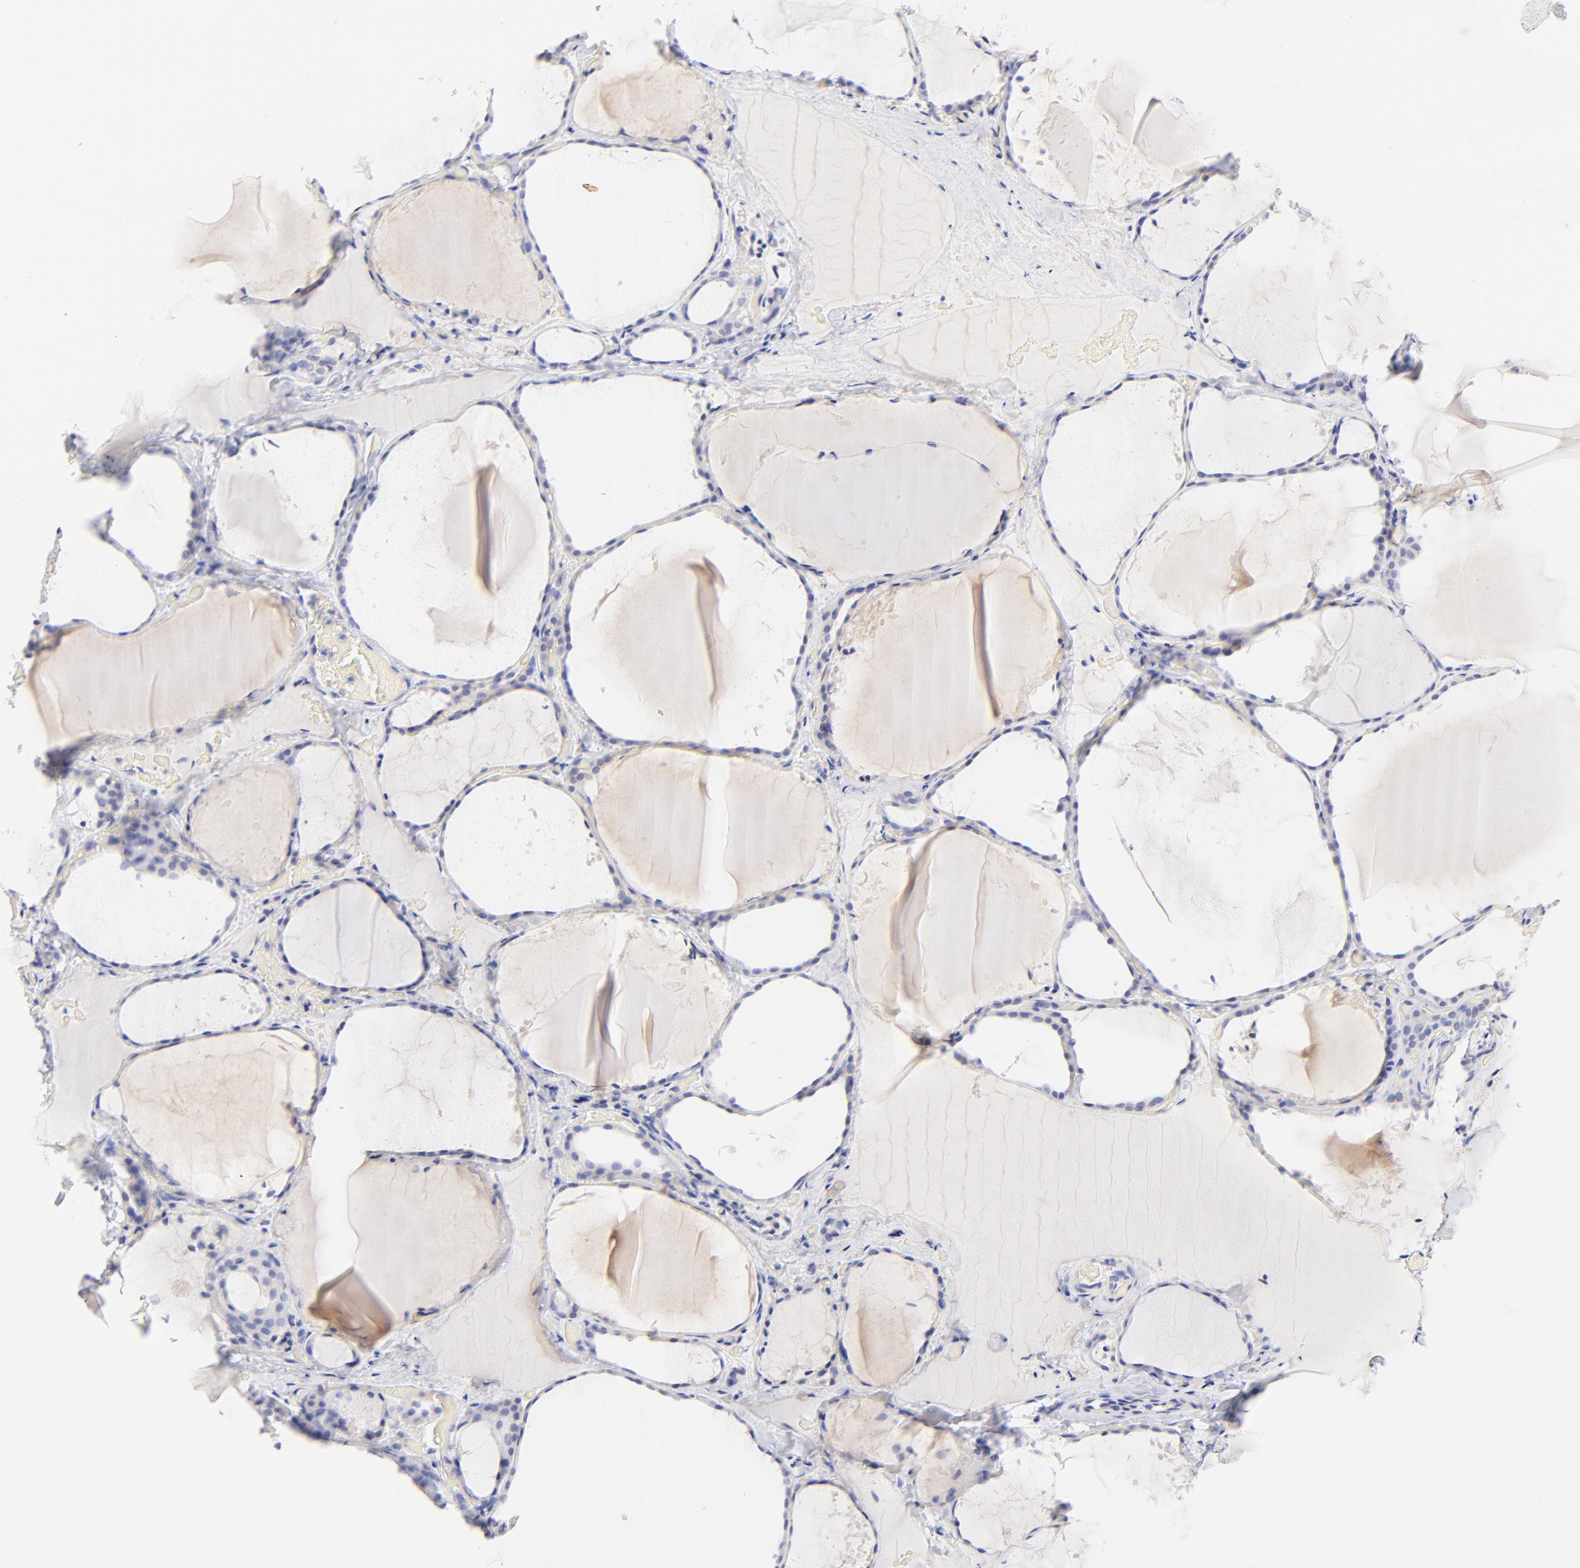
{"staining": {"intensity": "negative", "quantity": "none", "location": "none"}, "tissue": "thyroid gland", "cell_type": "Glandular cells", "image_type": "normal", "snomed": [{"axis": "morphology", "description": "Normal tissue, NOS"}, {"axis": "topography", "description": "Thyroid gland"}], "caption": "High power microscopy image of an immunohistochemistry (IHC) photomicrograph of benign thyroid gland, revealing no significant expression in glandular cells.", "gene": "EBP", "patient": {"sex": "female", "age": 22}}